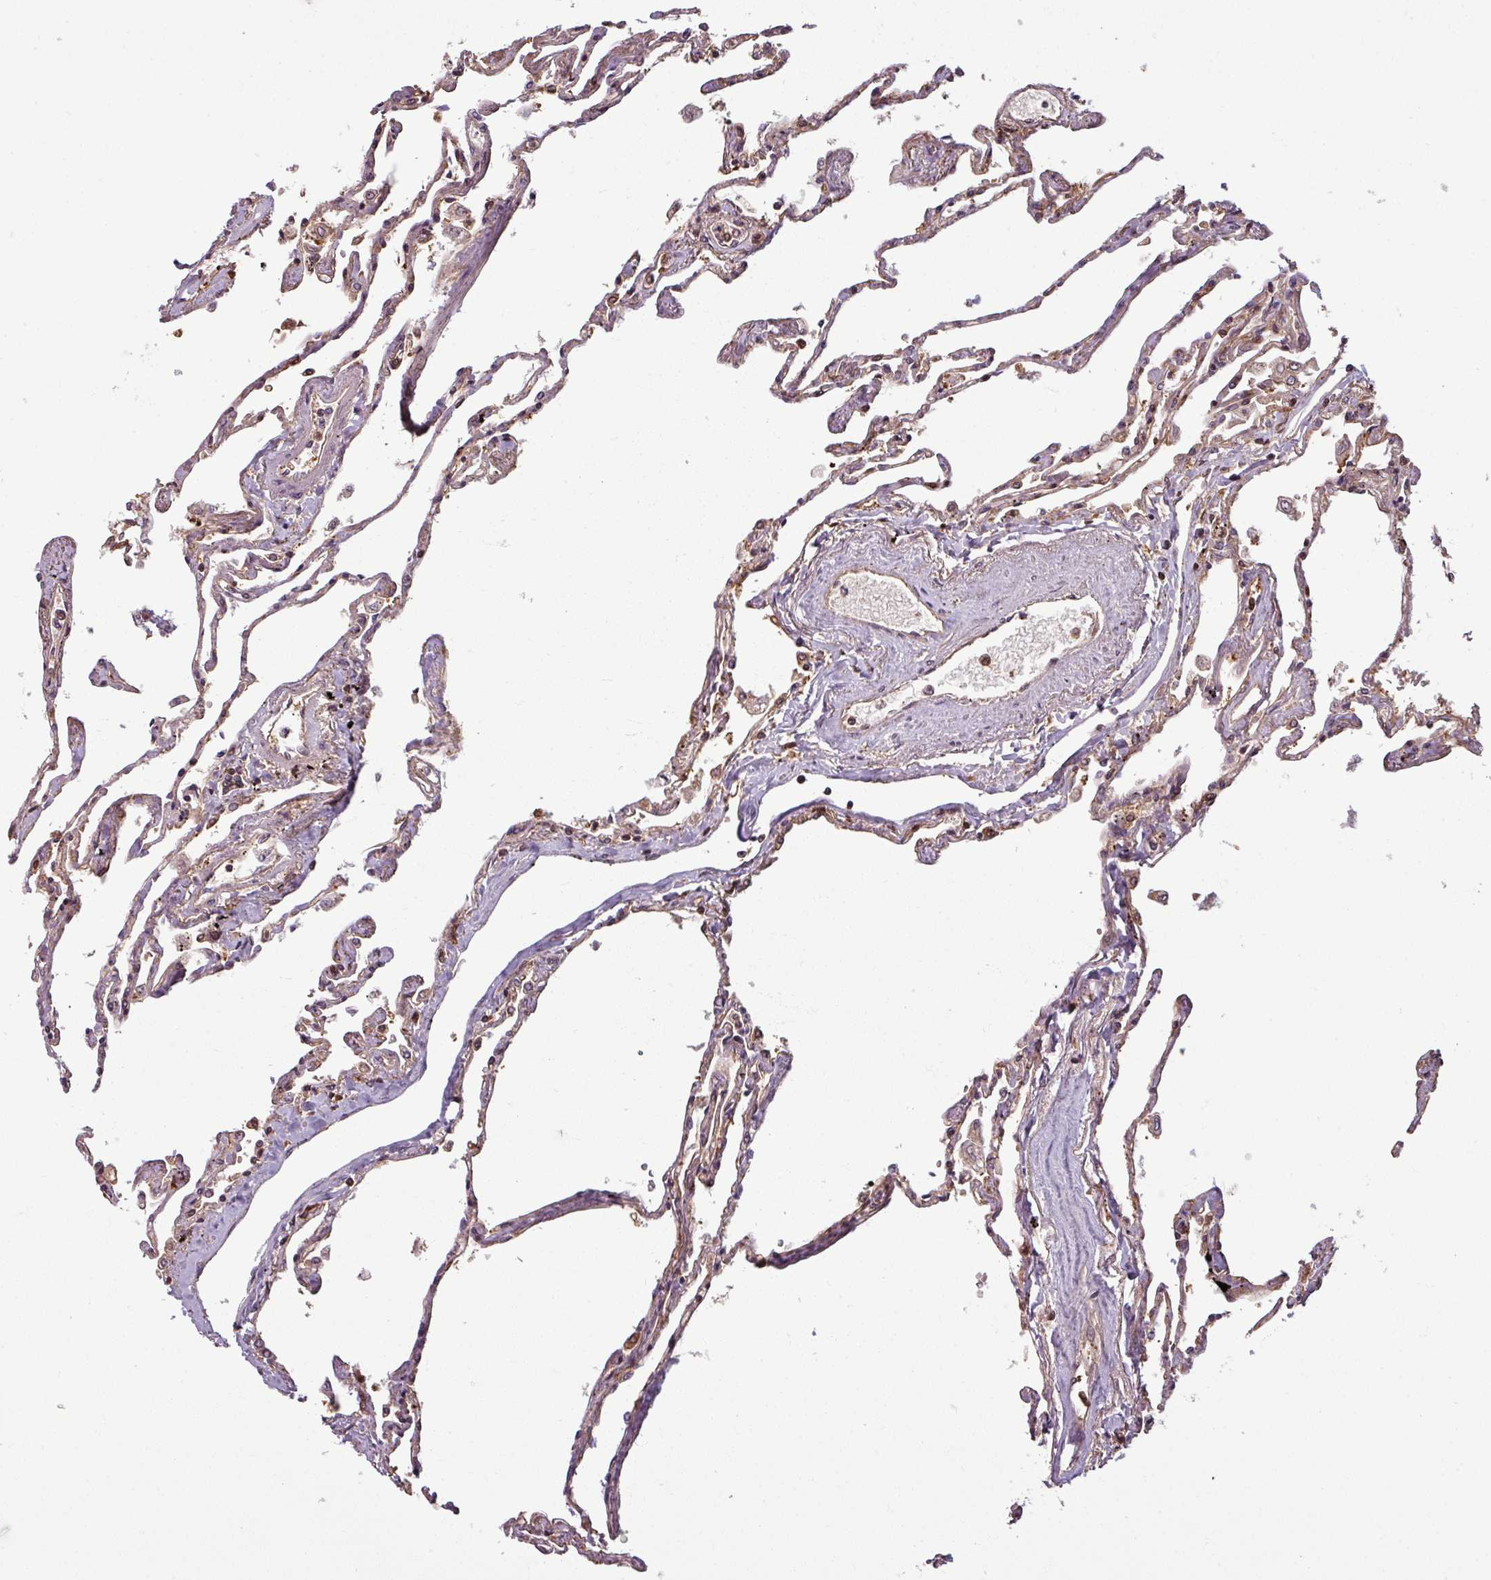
{"staining": {"intensity": "moderate", "quantity": "25%-75%", "location": "cytoplasmic/membranous"}, "tissue": "lung", "cell_type": "Alveolar cells", "image_type": "normal", "snomed": [{"axis": "morphology", "description": "Normal tissue, NOS"}, {"axis": "topography", "description": "Lung"}], "caption": "Unremarkable lung exhibits moderate cytoplasmic/membranous expression in about 25%-75% of alveolar cells, visualized by immunohistochemistry. (DAB (3,3'-diaminobenzidine) IHC with brightfield microscopy, high magnification).", "gene": "KCTD11", "patient": {"sex": "female", "age": 67}}